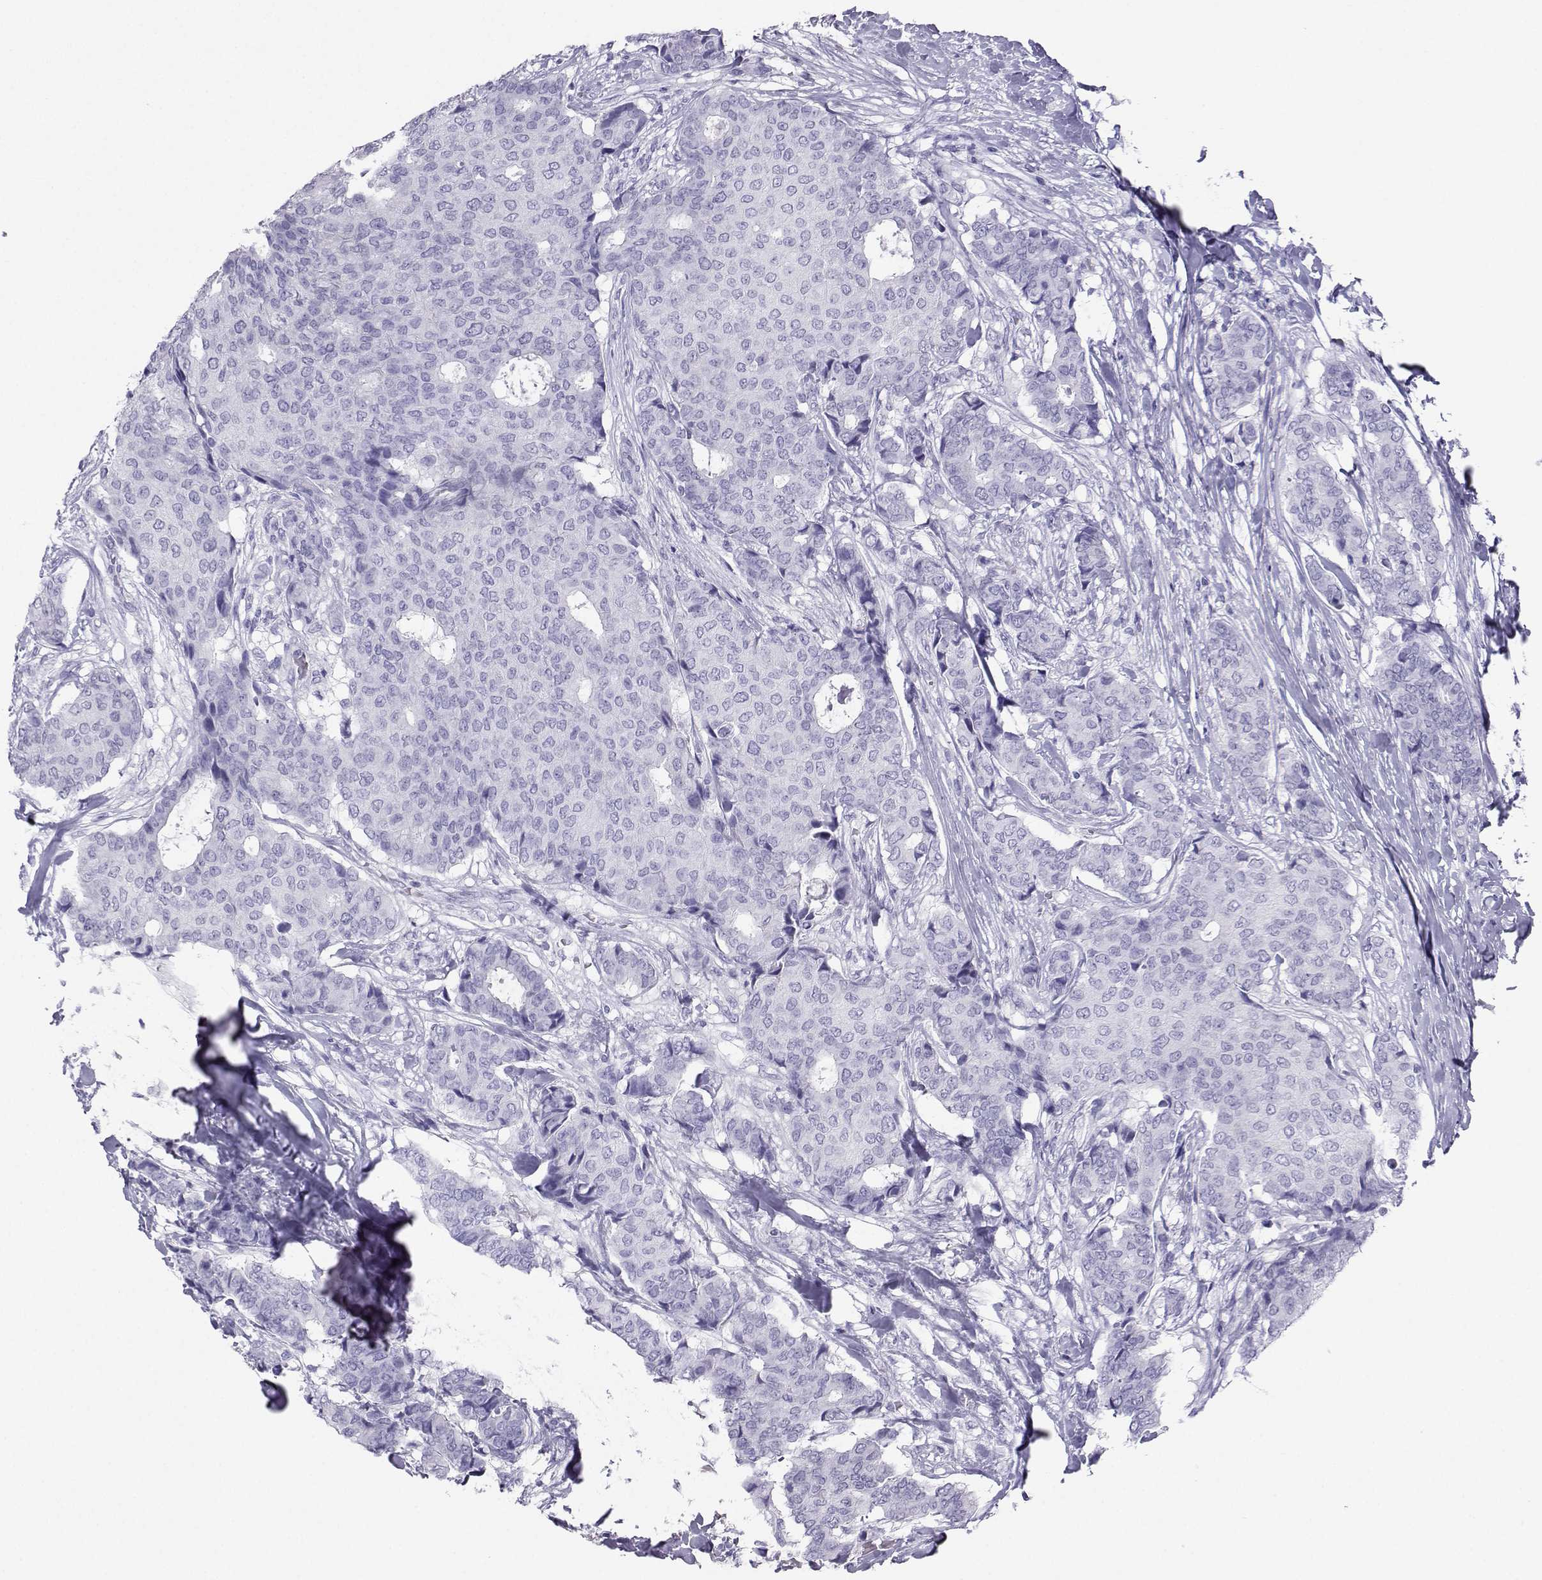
{"staining": {"intensity": "negative", "quantity": "none", "location": "none"}, "tissue": "breast cancer", "cell_type": "Tumor cells", "image_type": "cancer", "snomed": [{"axis": "morphology", "description": "Duct carcinoma"}, {"axis": "topography", "description": "Breast"}], "caption": "This is an immunohistochemistry (IHC) image of breast infiltrating ductal carcinoma. There is no positivity in tumor cells.", "gene": "LORICRIN", "patient": {"sex": "female", "age": 75}}